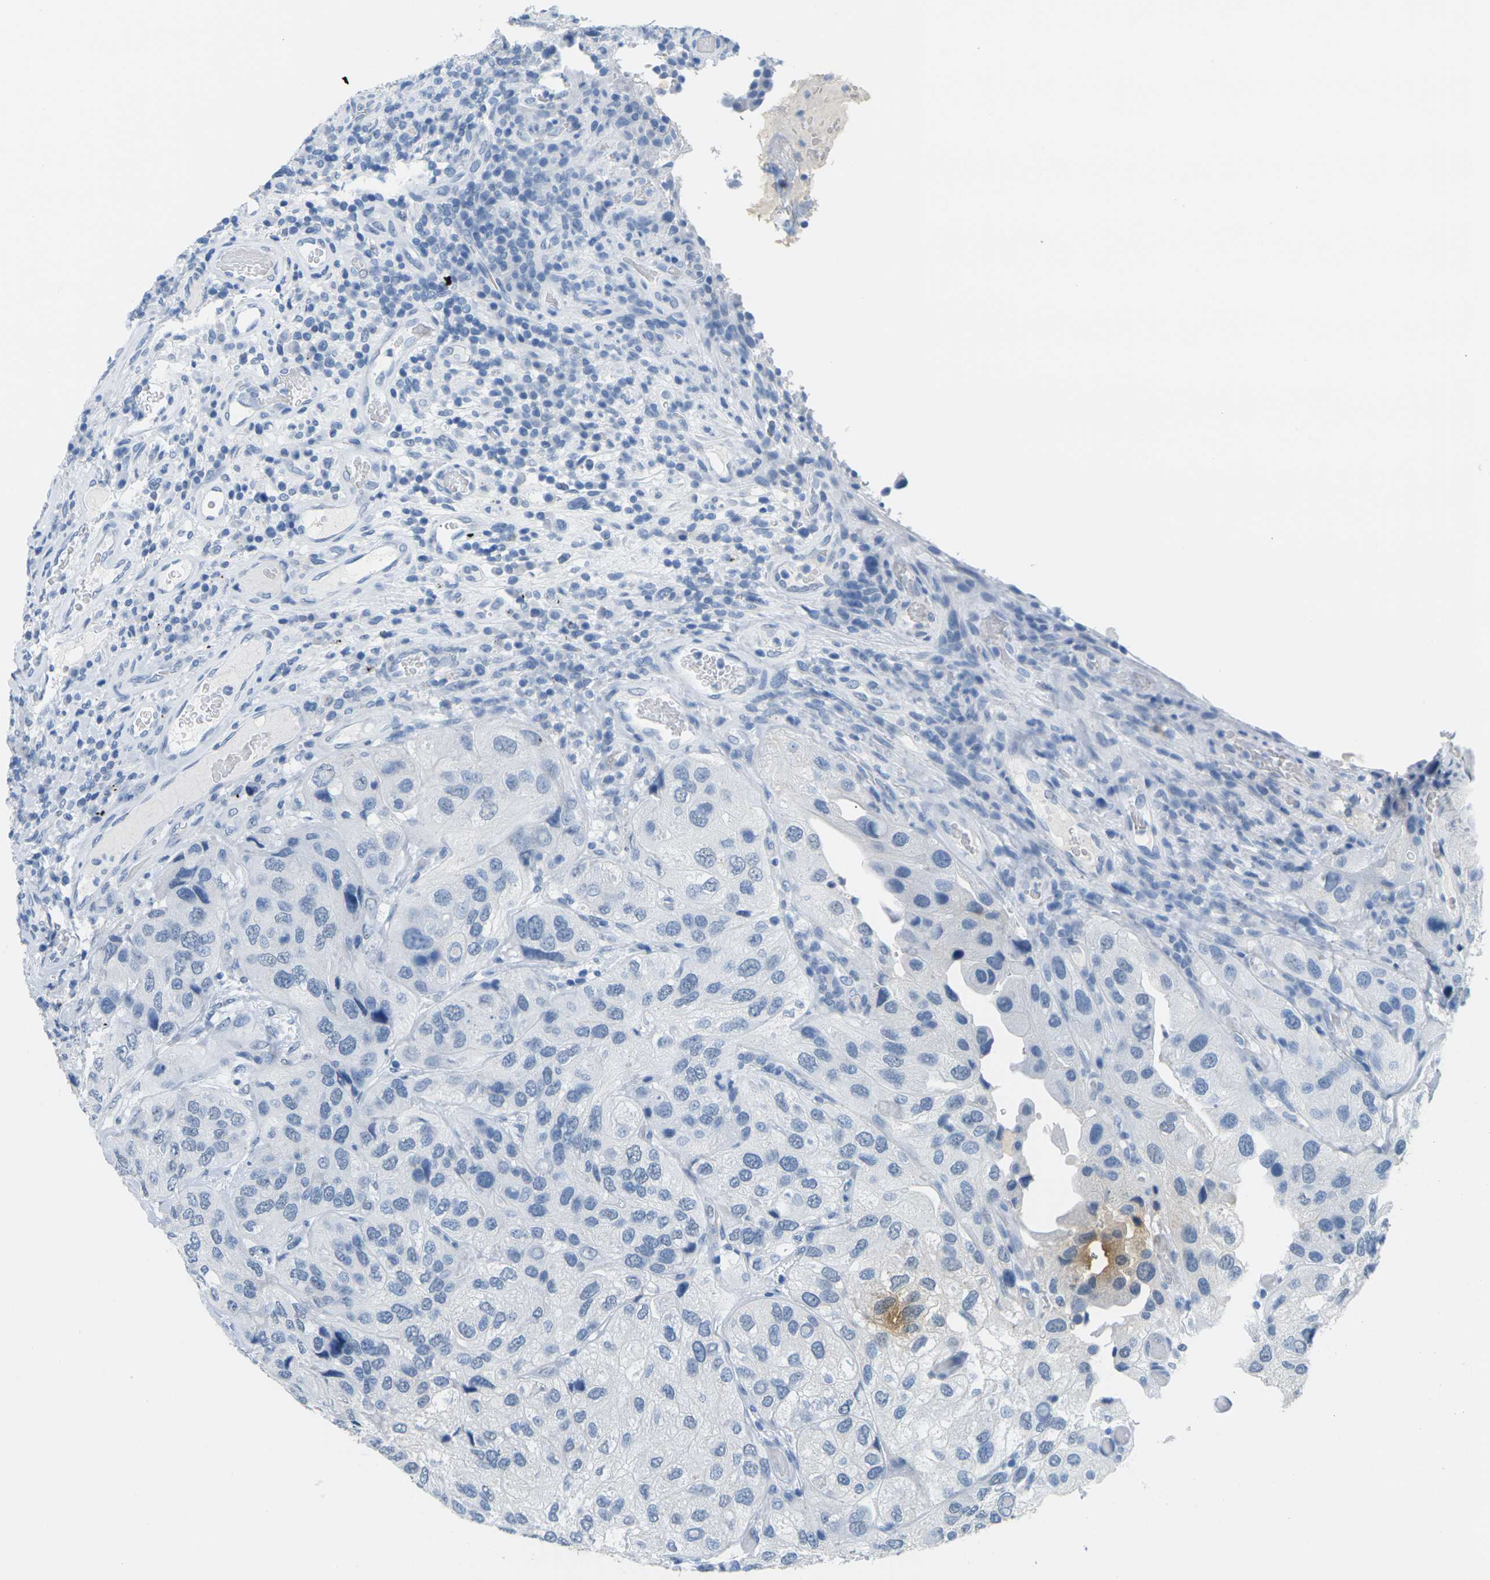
{"staining": {"intensity": "negative", "quantity": "none", "location": "none"}, "tissue": "urothelial cancer", "cell_type": "Tumor cells", "image_type": "cancer", "snomed": [{"axis": "morphology", "description": "Urothelial carcinoma, High grade"}, {"axis": "topography", "description": "Urinary bladder"}], "caption": "A high-resolution image shows immunohistochemistry (IHC) staining of urothelial cancer, which shows no significant expression in tumor cells.", "gene": "CTAG1A", "patient": {"sex": "female", "age": 64}}